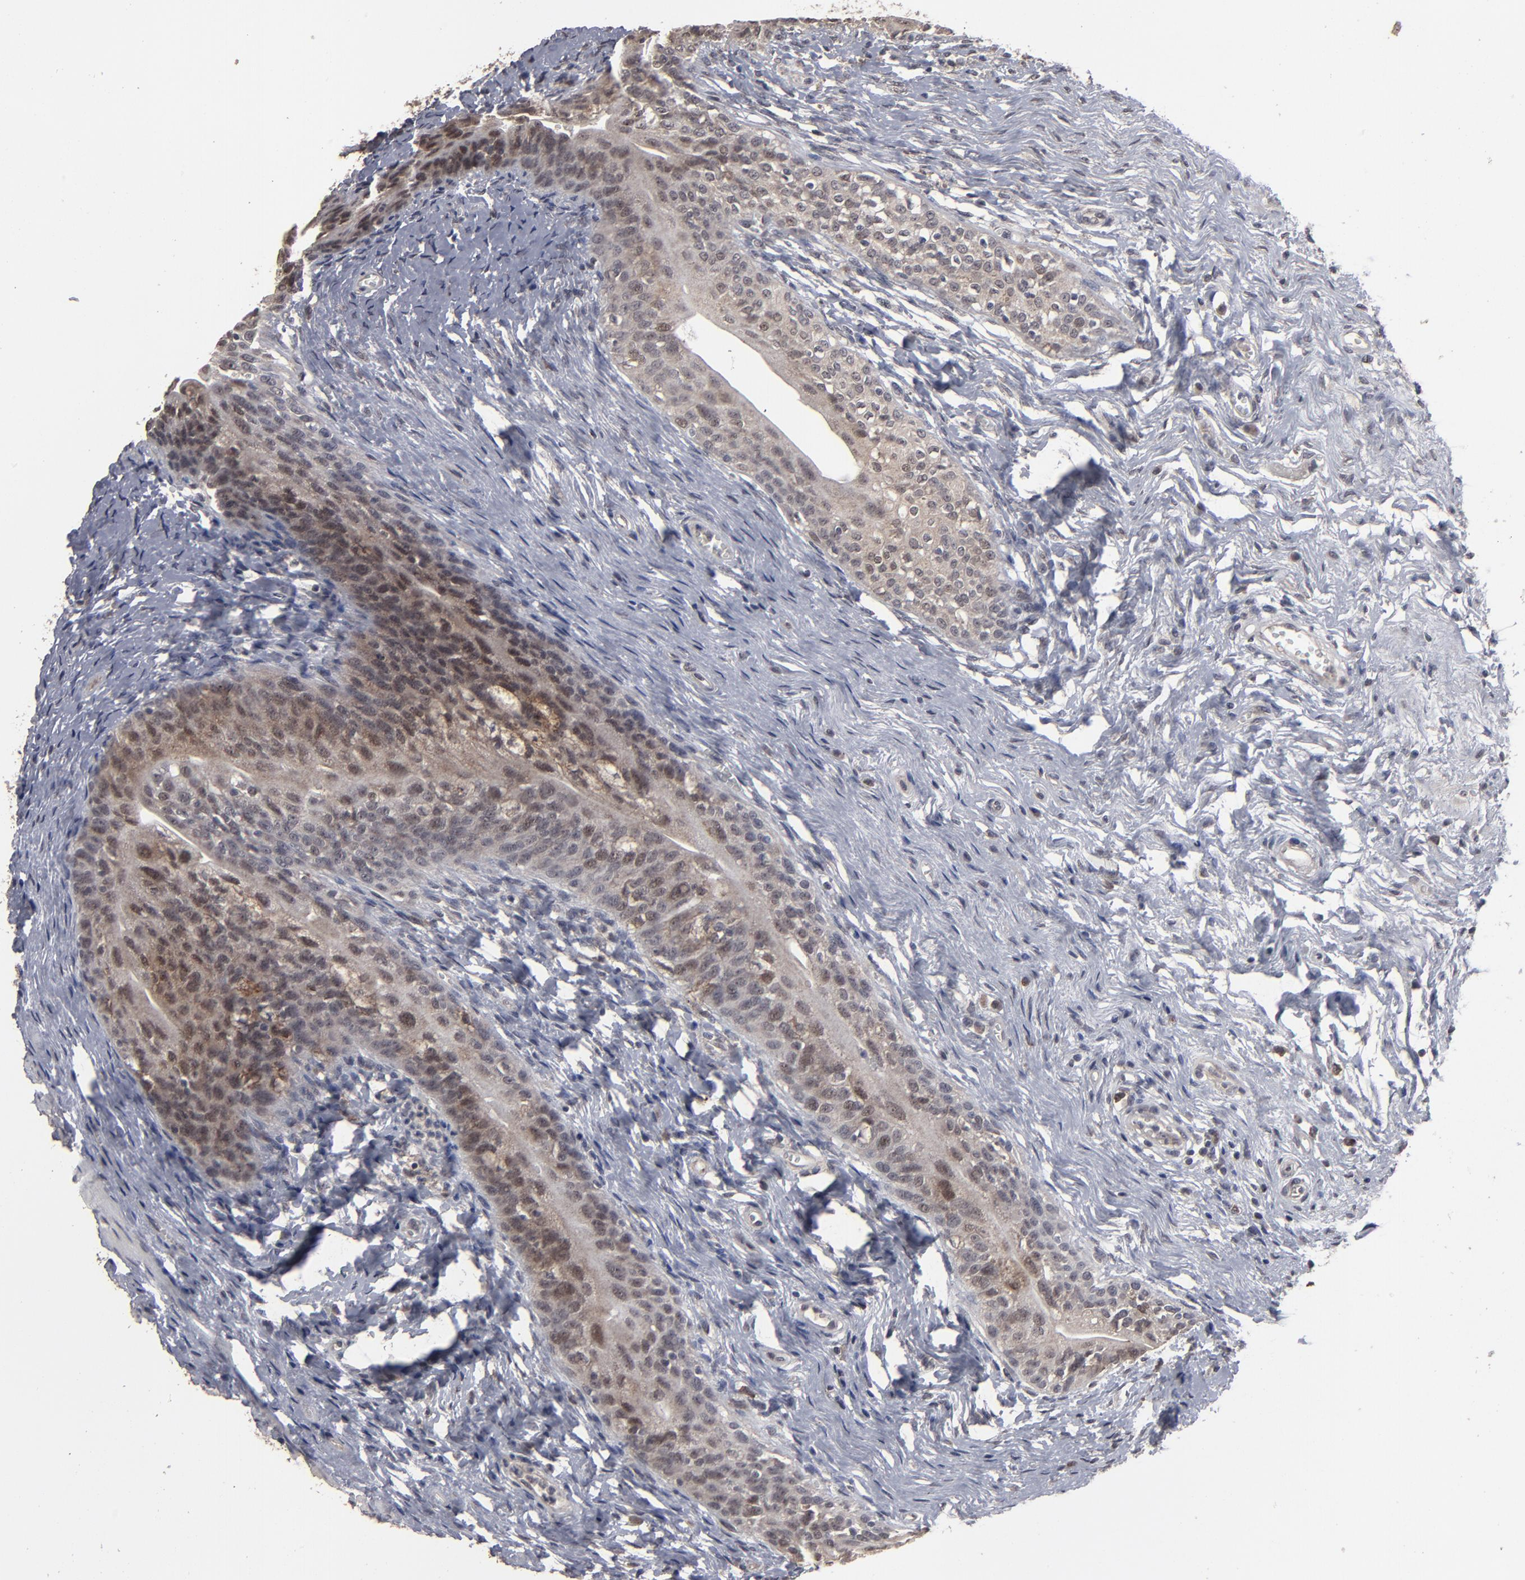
{"staining": {"intensity": "weak", "quantity": ">75%", "location": "cytoplasmic/membranous,nuclear"}, "tissue": "urinary bladder", "cell_type": "Urothelial cells", "image_type": "normal", "snomed": [{"axis": "morphology", "description": "Normal tissue, NOS"}, {"axis": "topography", "description": "Urinary bladder"}], "caption": "An immunohistochemistry image of unremarkable tissue is shown. Protein staining in brown highlights weak cytoplasmic/membranous,nuclear positivity in urinary bladder within urothelial cells.", "gene": "SLC22A17", "patient": {"sex": "female", "age": 55}}